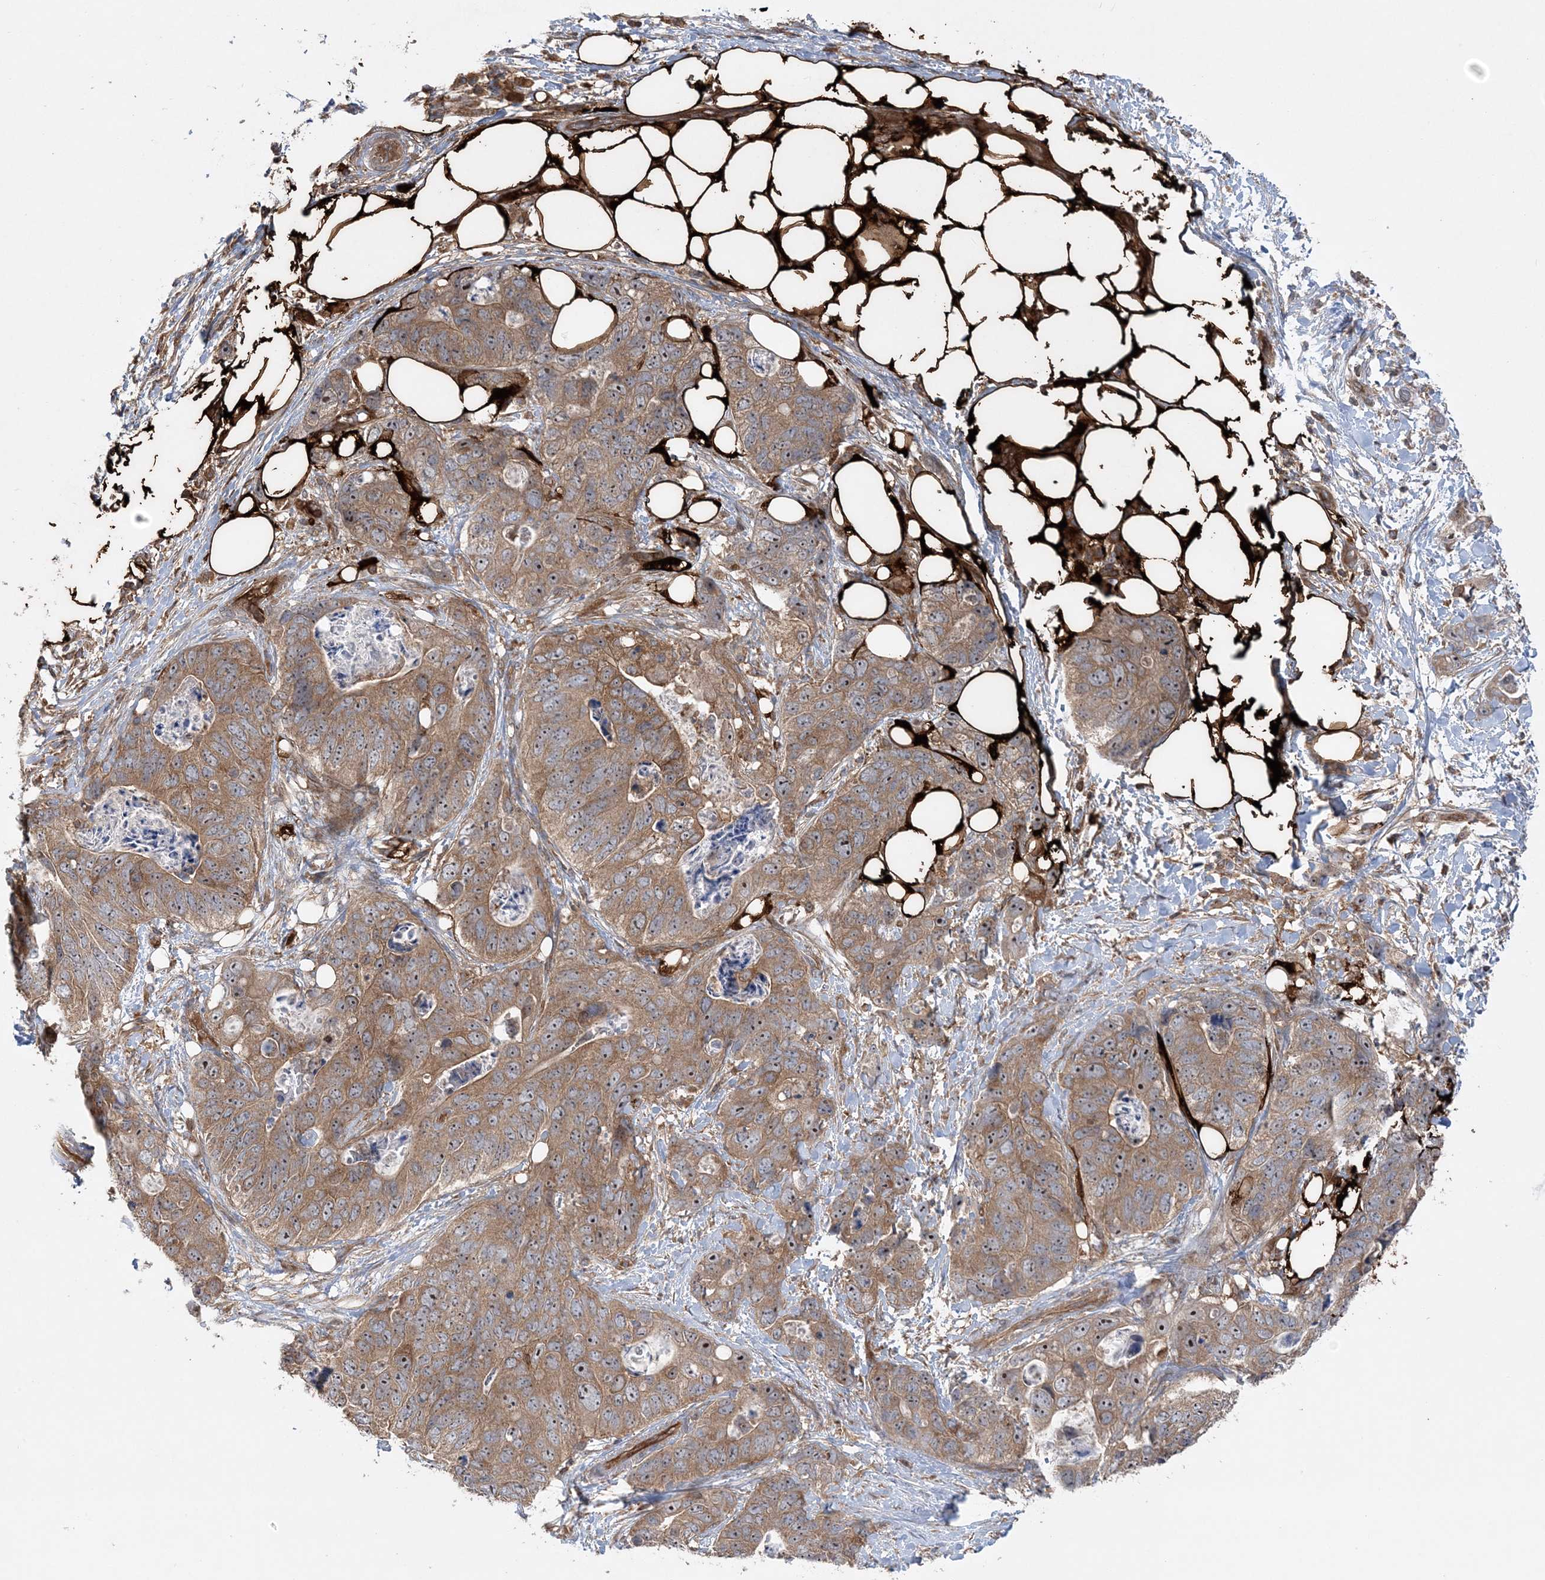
{"staining": {"intensity": "moderate", "quantity": ">75%", "location": "cytoplasmic/membranous"}, "tissue": "stomach cancer", "cell_type": "Tumor cells", "image_type": "cancer", "snomed": [{"axis": "morphology", "description": "Adenocarcinoma, NOS"}, {"axis": "topography", "description": "Stomach"}], "caption": "Immunohistochemistry (IHC) (DAB (3,3'-diaminobenzidine)) staining of stomach cancer reveals moderate cytoplasmic/membranous protein expression in approximately >75% of tumor cells. The staining was performed using DAB (3,3'-diaminobenzidine) to visualize the protein expression in brown, while the nuclei were stained in blue with hematoxylin (Magnification: 20x).", "gene": "ACAP2", "patient": {"sex": "female", "age": 89}}